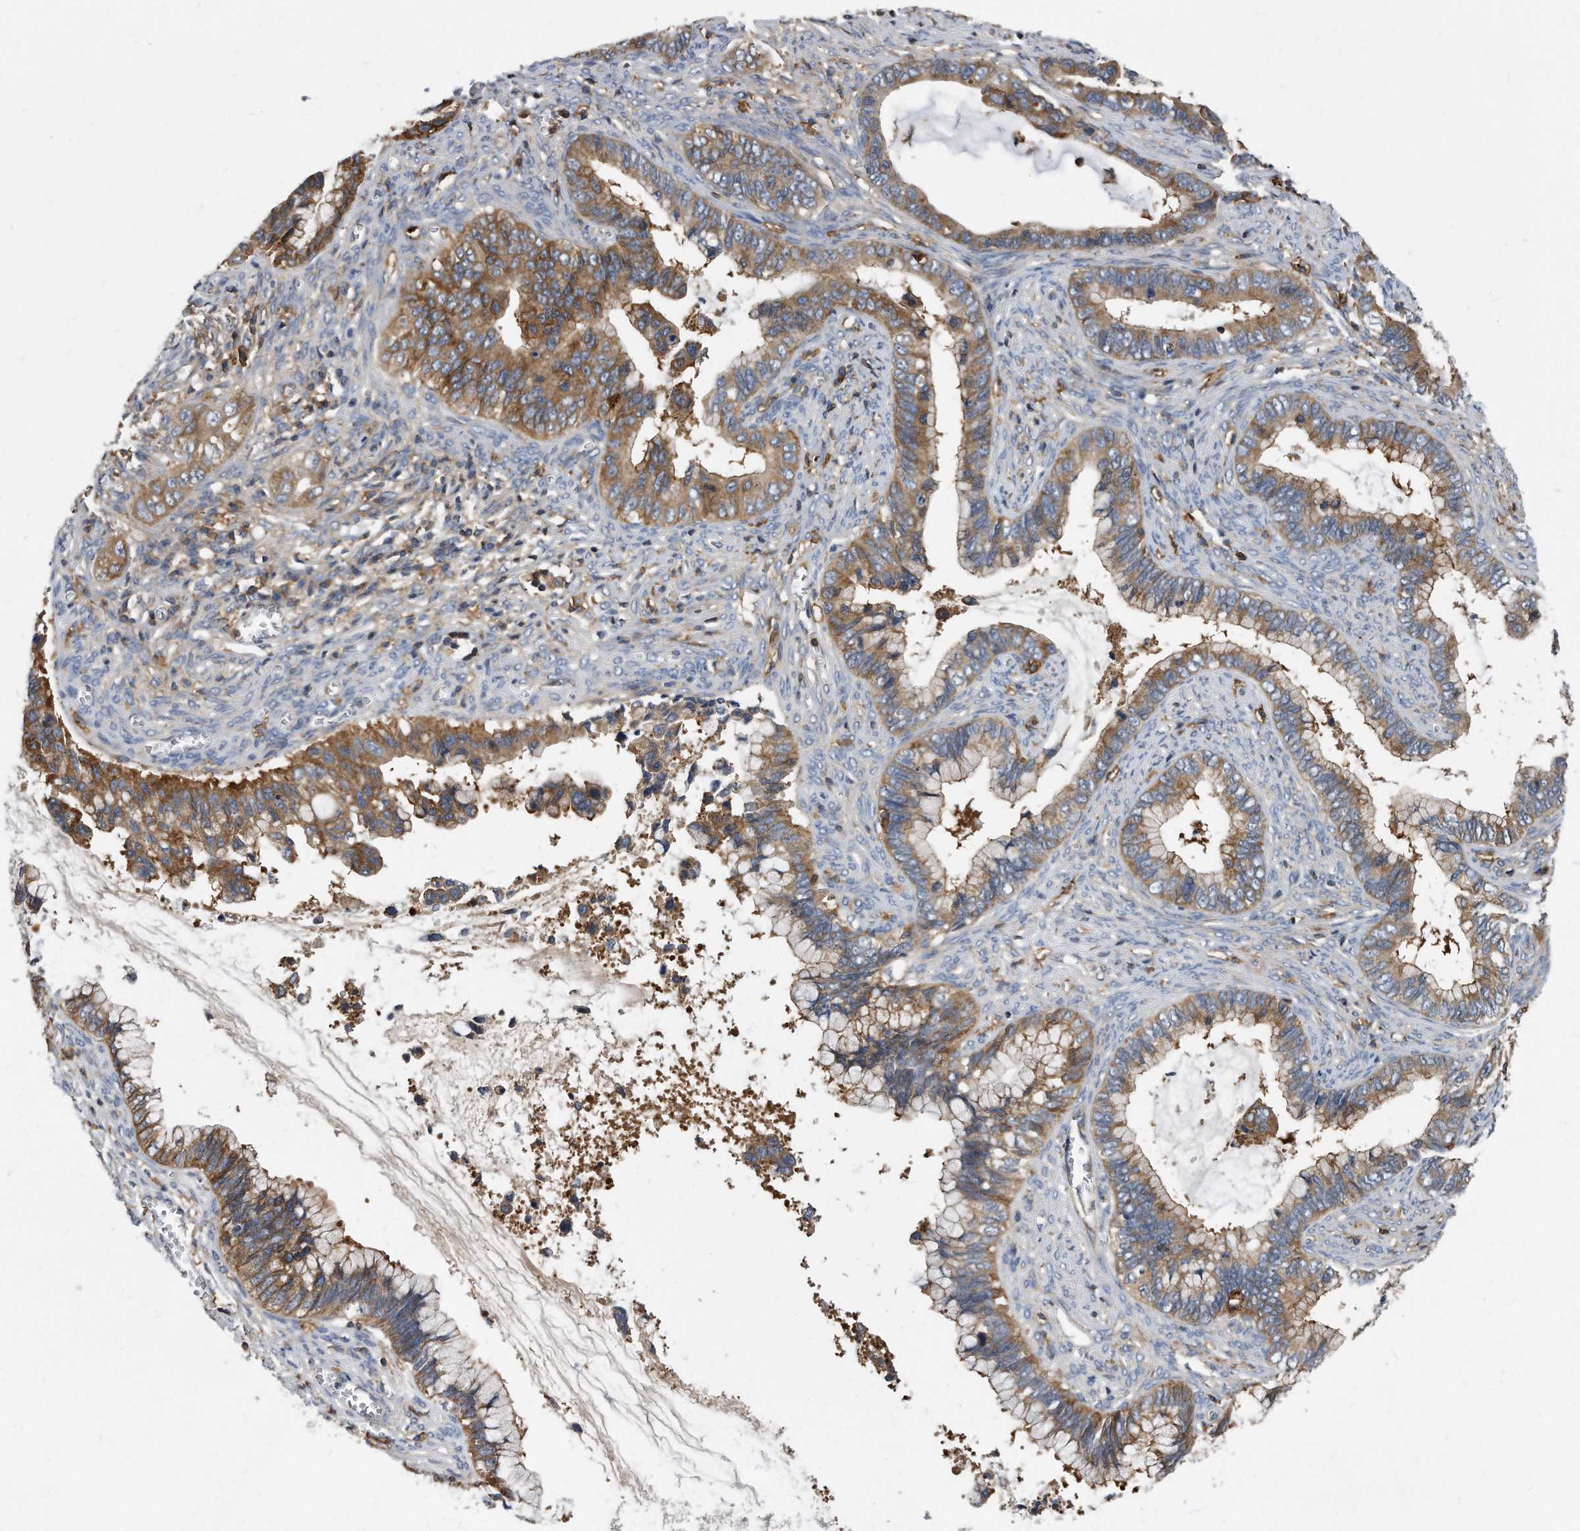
{"staining": {"intensity": "moderate", "quantity": ">75%", "location": "cytoplasmic/membranous"}, "tissue": "cervical cancer", "cell_type": "Tumor cells", "image_type": "cancer", "snomed": [{"axis": "morphology", "description": "Adenocarcinoma, NOS"}, {"axis": "topography", "description": "Cervix"}], "caption": "Immunohistochemistry of human cervical adenocarcinoma exhibits medium levels of moderate cytoplasmic/membranous staining in approximately >75% of tumor cells.", "gene": "ATG5", "patient": {"sex": "female", "age": 44}}